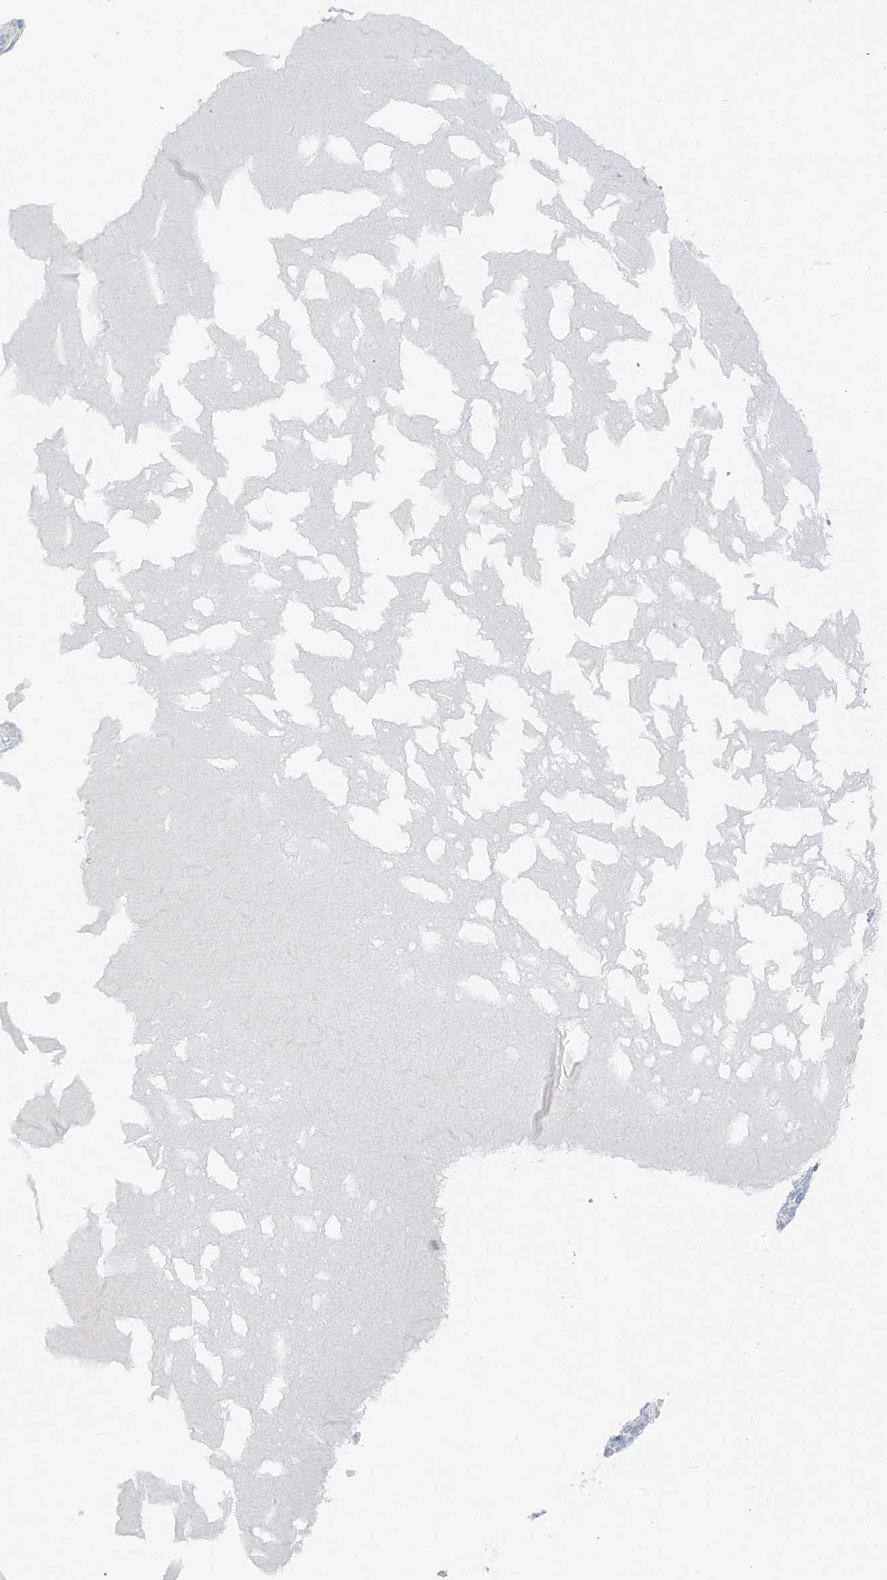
{"staining": {"intensity": "negative", "quantity": "none", "location": "none"}, "tissue": "skin cancer", "cell_type": "Tumor cells", "image_type": "cancer", "snomed": [{"axis": "morphology", "description": "Squamous cell carcinoma, NOS"}, {"axis": "topography", "description": "Skin"}], "caption": "Tumor cells show no significant expression in skin squamous cell carcinoma.", "gene": "CHMP2B", "patient": {"sex": "female", "age": 90}}